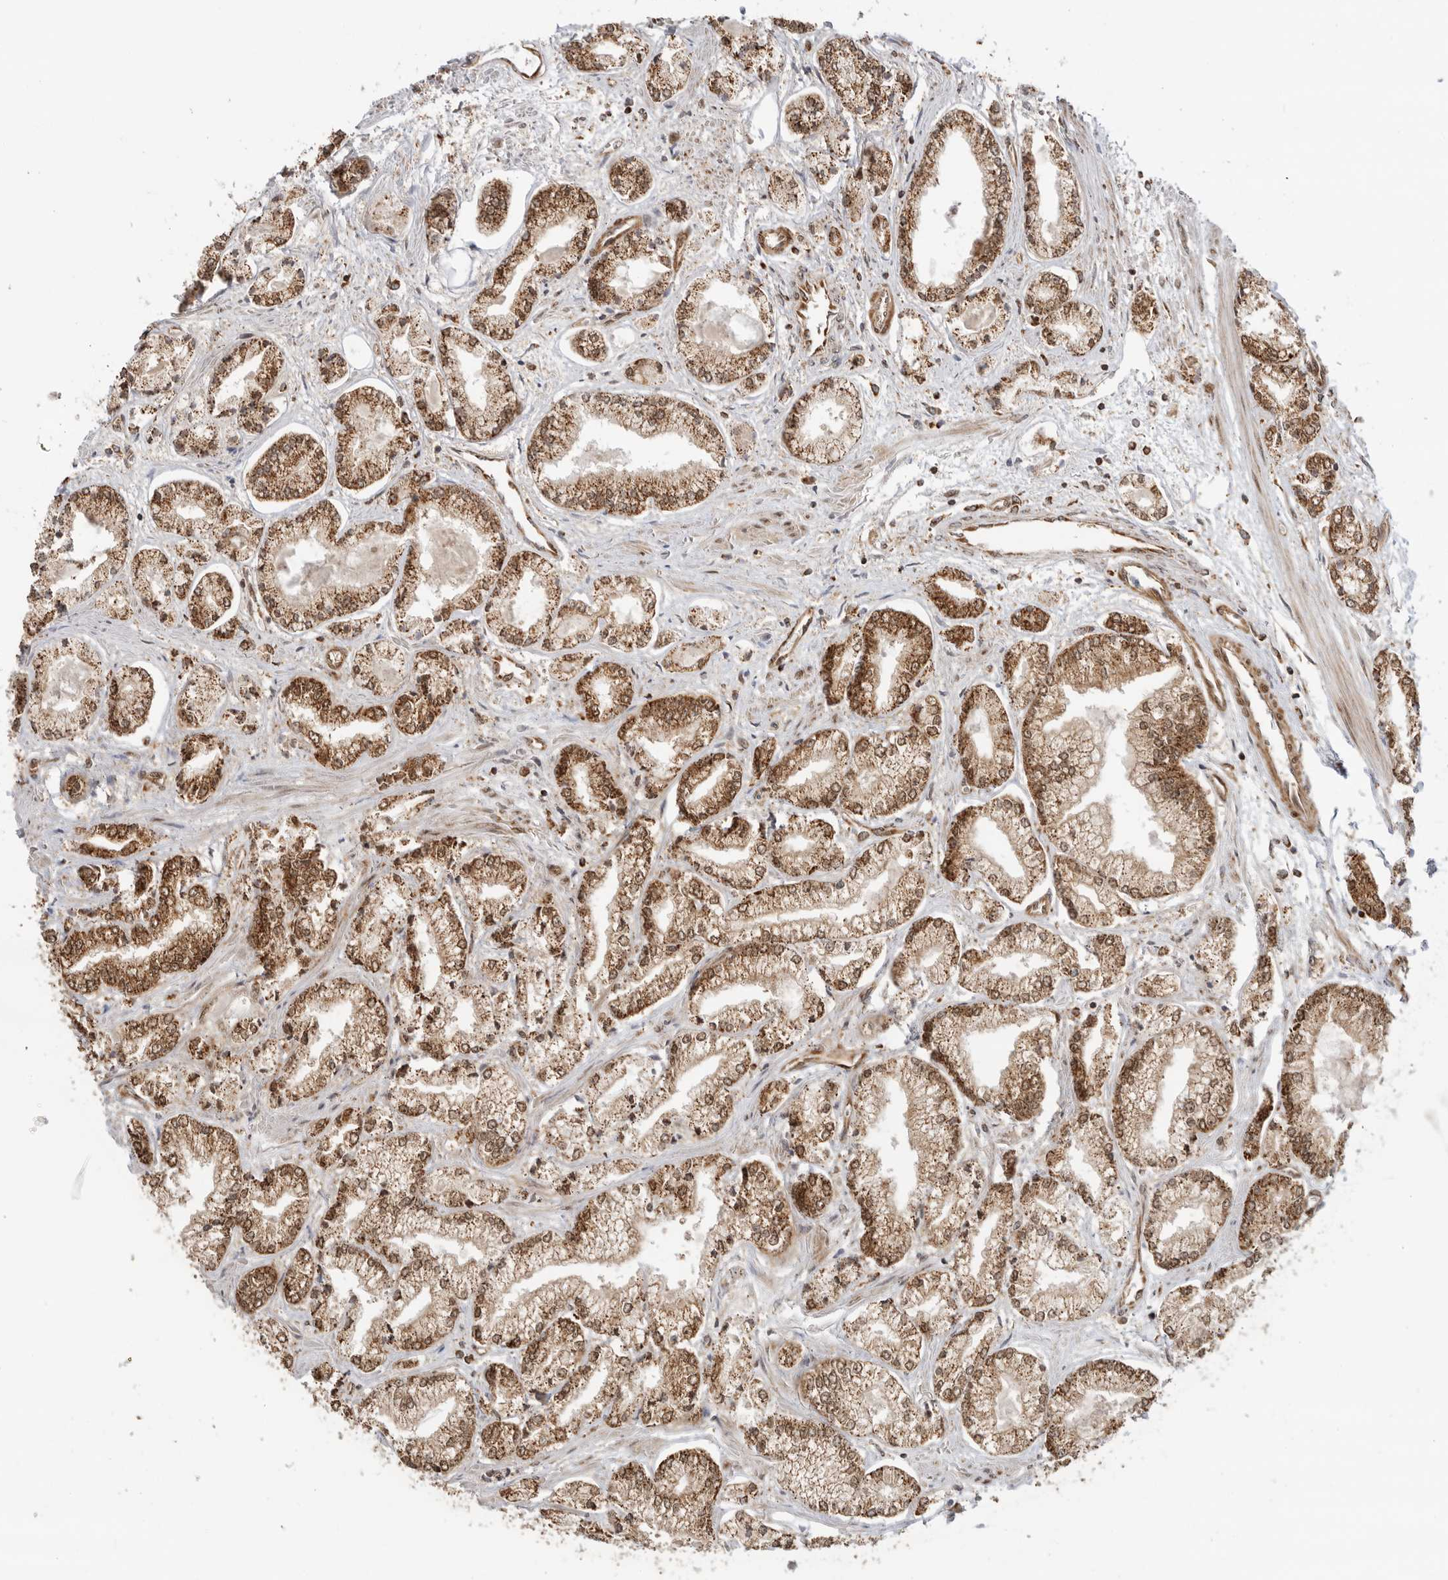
{"staining": {"intensity": "strong", "quantity": "25%-75%", "location": "cytoplasmic/membranous"}, "tissue": "prostate cancer", "cell_type": "Tumor cells", "image_type": "cancer", "snomed": [{"axis": "morphology", "description": "Adenocarcinoma, Low grade"}, {"axis": "topography", "description": "Prostate"}], "caption": "Strong cytoplasmic/membranous protein positivity is present in about 25%-75% of tumor cells in prostate cancer (low-grade adenocarcinoma).", "gene": "DCAF8", "patient": {"sex": "male", "age": 52}}